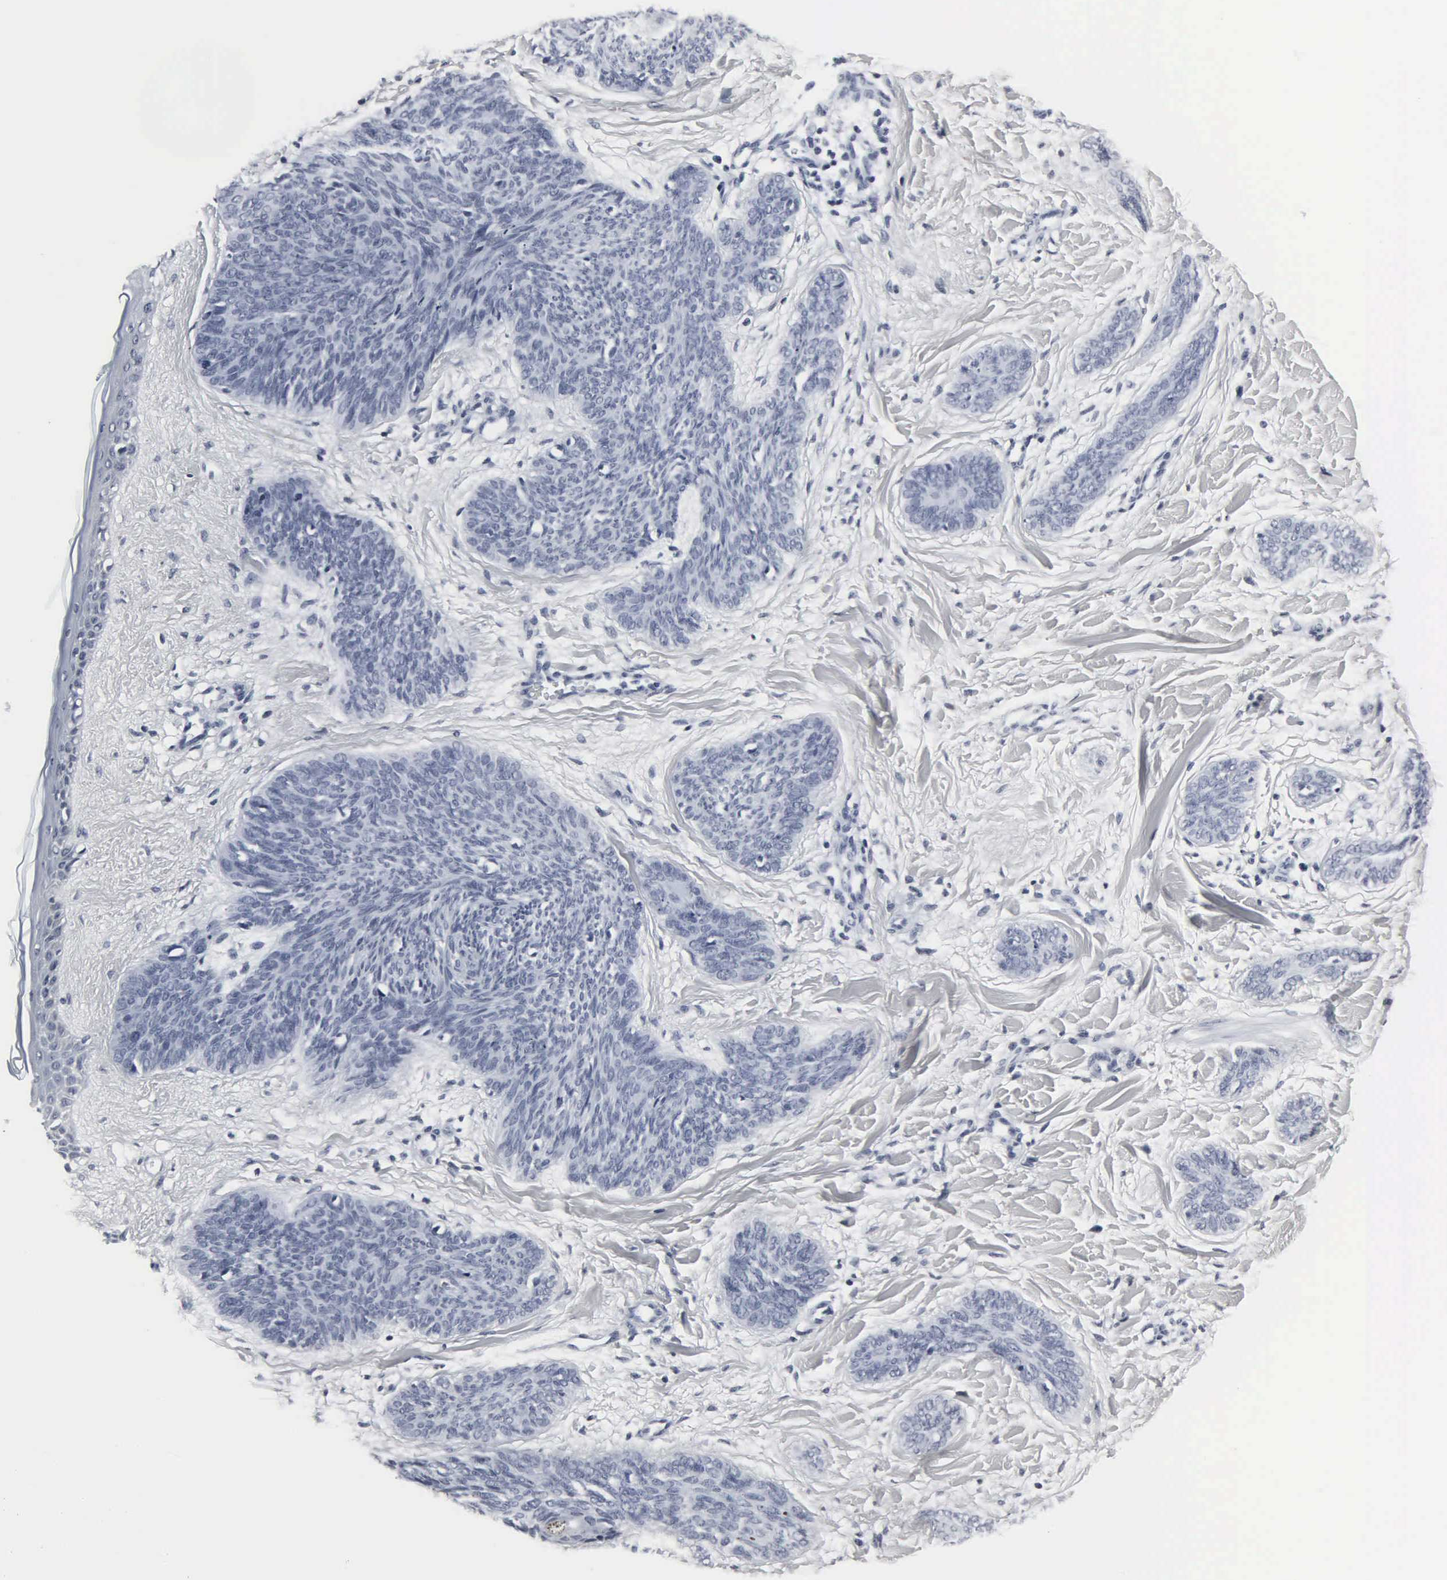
{"staining": {"intensity": "negative", "quantity": "none", "location": "none"}, "tissue": "skin cancer", "cell_type": "Tumor cells", "image_type": "cancer", "snomed": [{"axis": "morphology", "description": "Basal cell carcinoma"}, {"axis": "topography", "description": "Skin"}], "caption": "DAB (3,3'-diaminobenzidine) immunohistochemical staining of basal cell carcinoma (skin) reveals no significant expression in tumor cells. (DAB (3,3'-diaminobenzidine) immunohistochemistry visualized using brightfield microscopy, high magnification).", "gene": "DGCR2", "patient": {"sex": "female", "age": 81}}